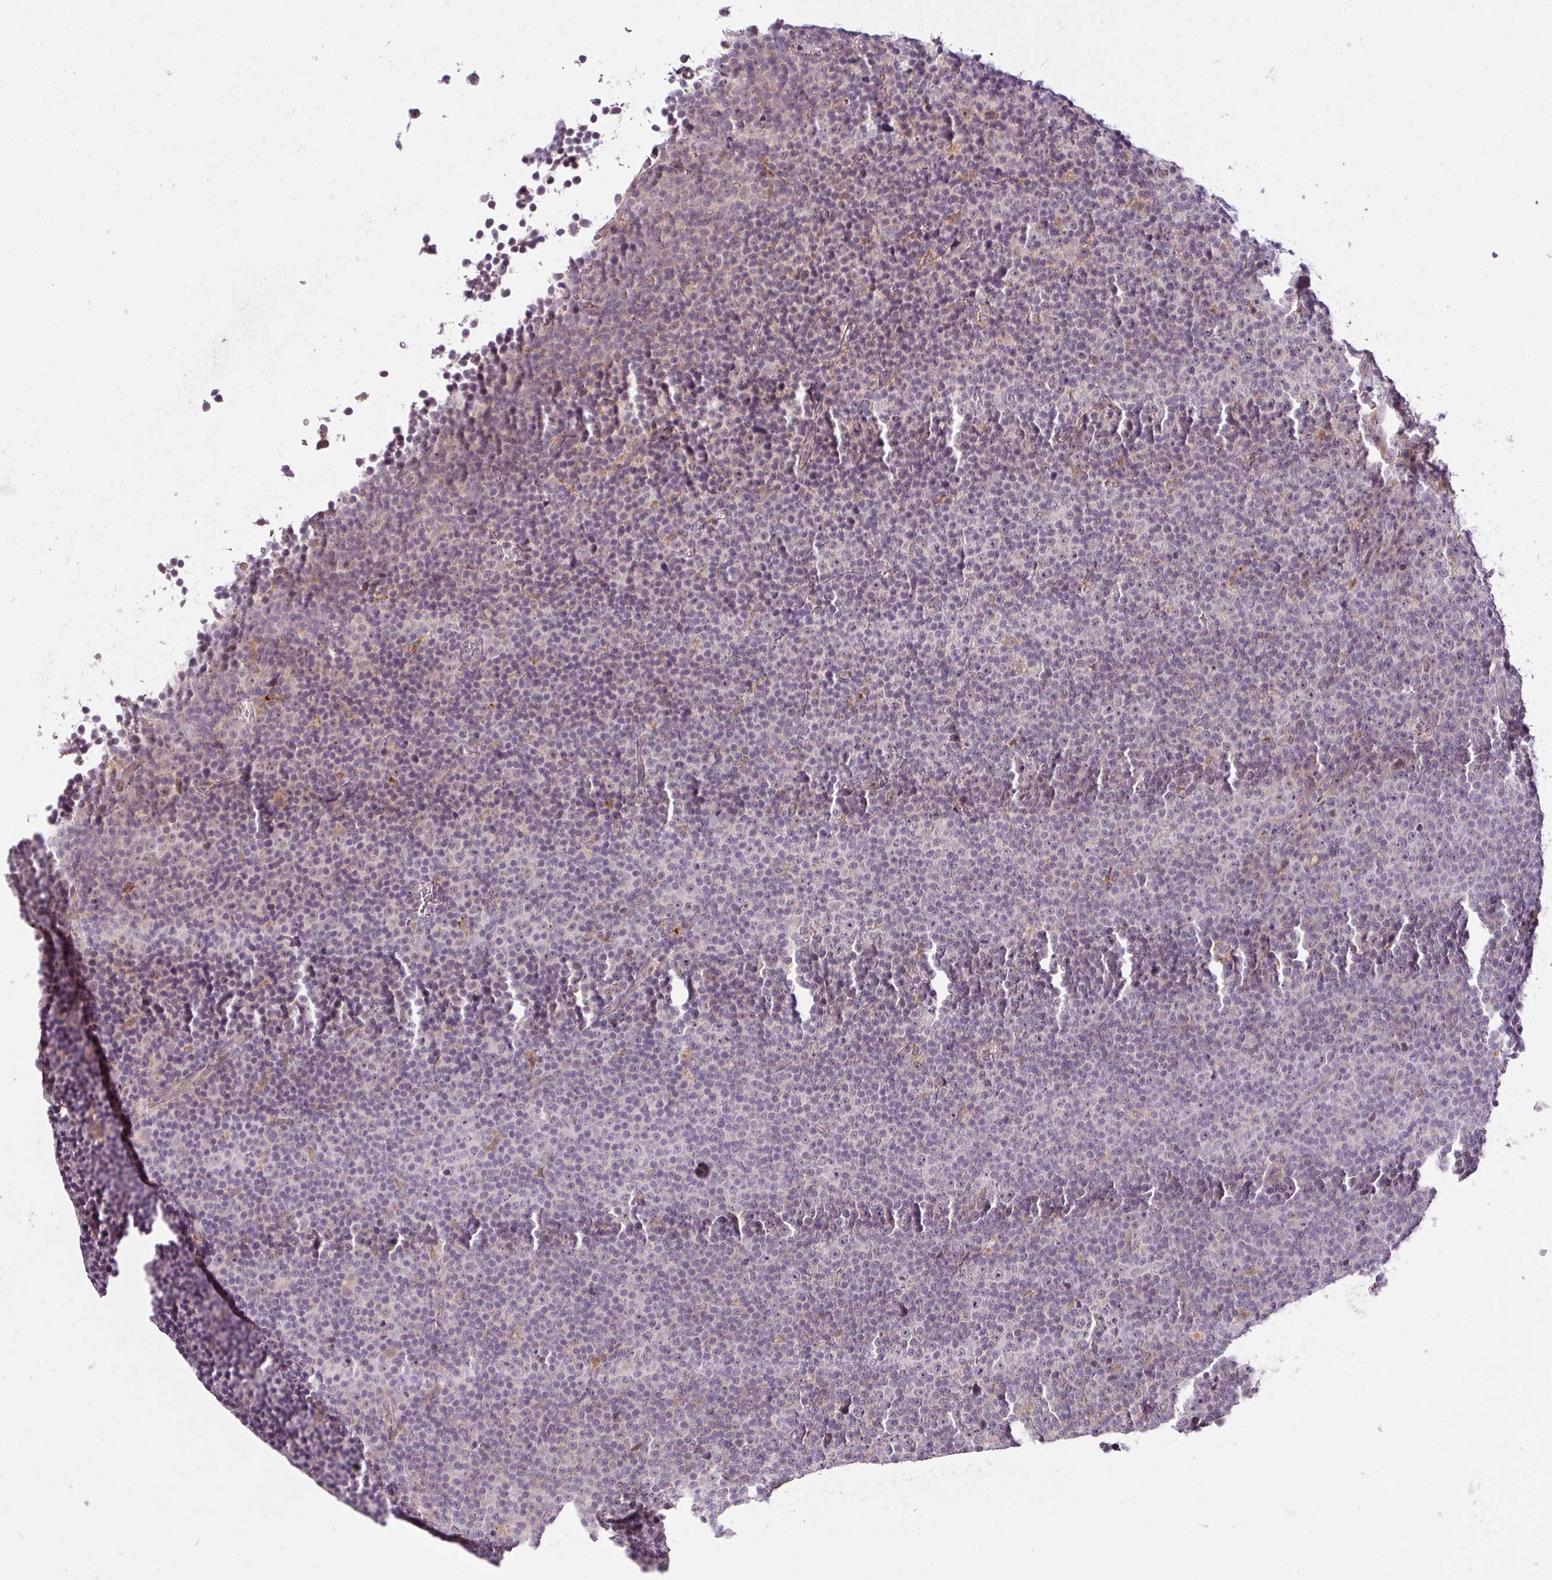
{"staining": {"intensity": "negative", "quantity": "none", "location": "none"}, "tissue": "lymphoma", "cell_type": "Tumor cells", "image_type": "cancer", "snomed": [{"axis": "morphology", "description": "Malignant lymphoma, non-Hodgkin's type, Low grade"}, {"axis": "topography", "description": "Lymph node"}], "caption": "The micrograph exhibits no staining of tumor cells in lymphoma.", "gene": "MED19", "patient": {"sex": "female", "age": 67}}